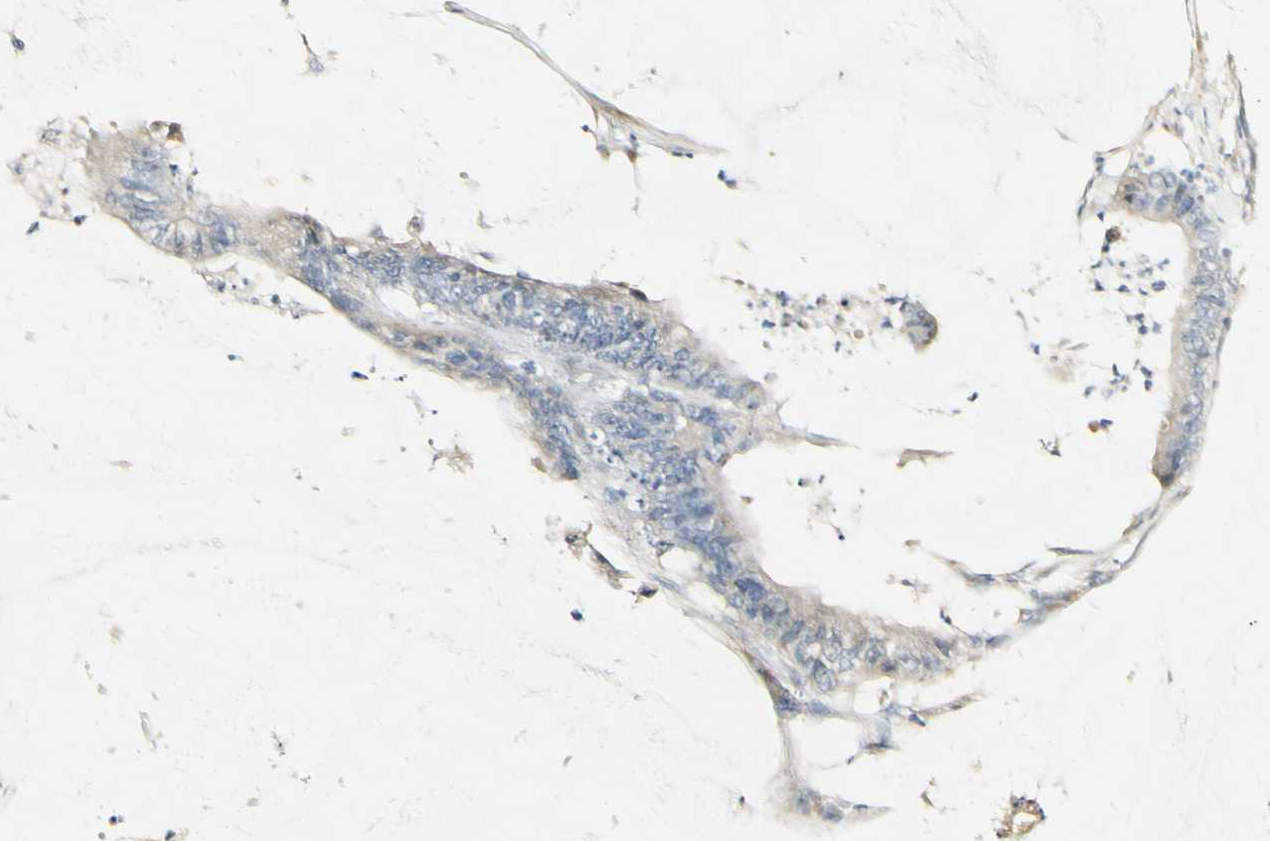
{"staining": {"intensity": "negative", "quantity": "none", "location": "none"}, "tissue": "colorectal cancer", "cell_type": "Tumor cells", "image_type": "cancer", "snomed": [{"axis": "morphology", "description": "Adenocarcinoma, NOS"}, {"axis": "topography", "description": "Rectum"}], "caption": "Colorectal adenocarcinoma was stained to show a protein in brown. There is no significant expression in tumor cells.", "gene": "FMO3", "patient": {"sex": "female", "age": 66}}